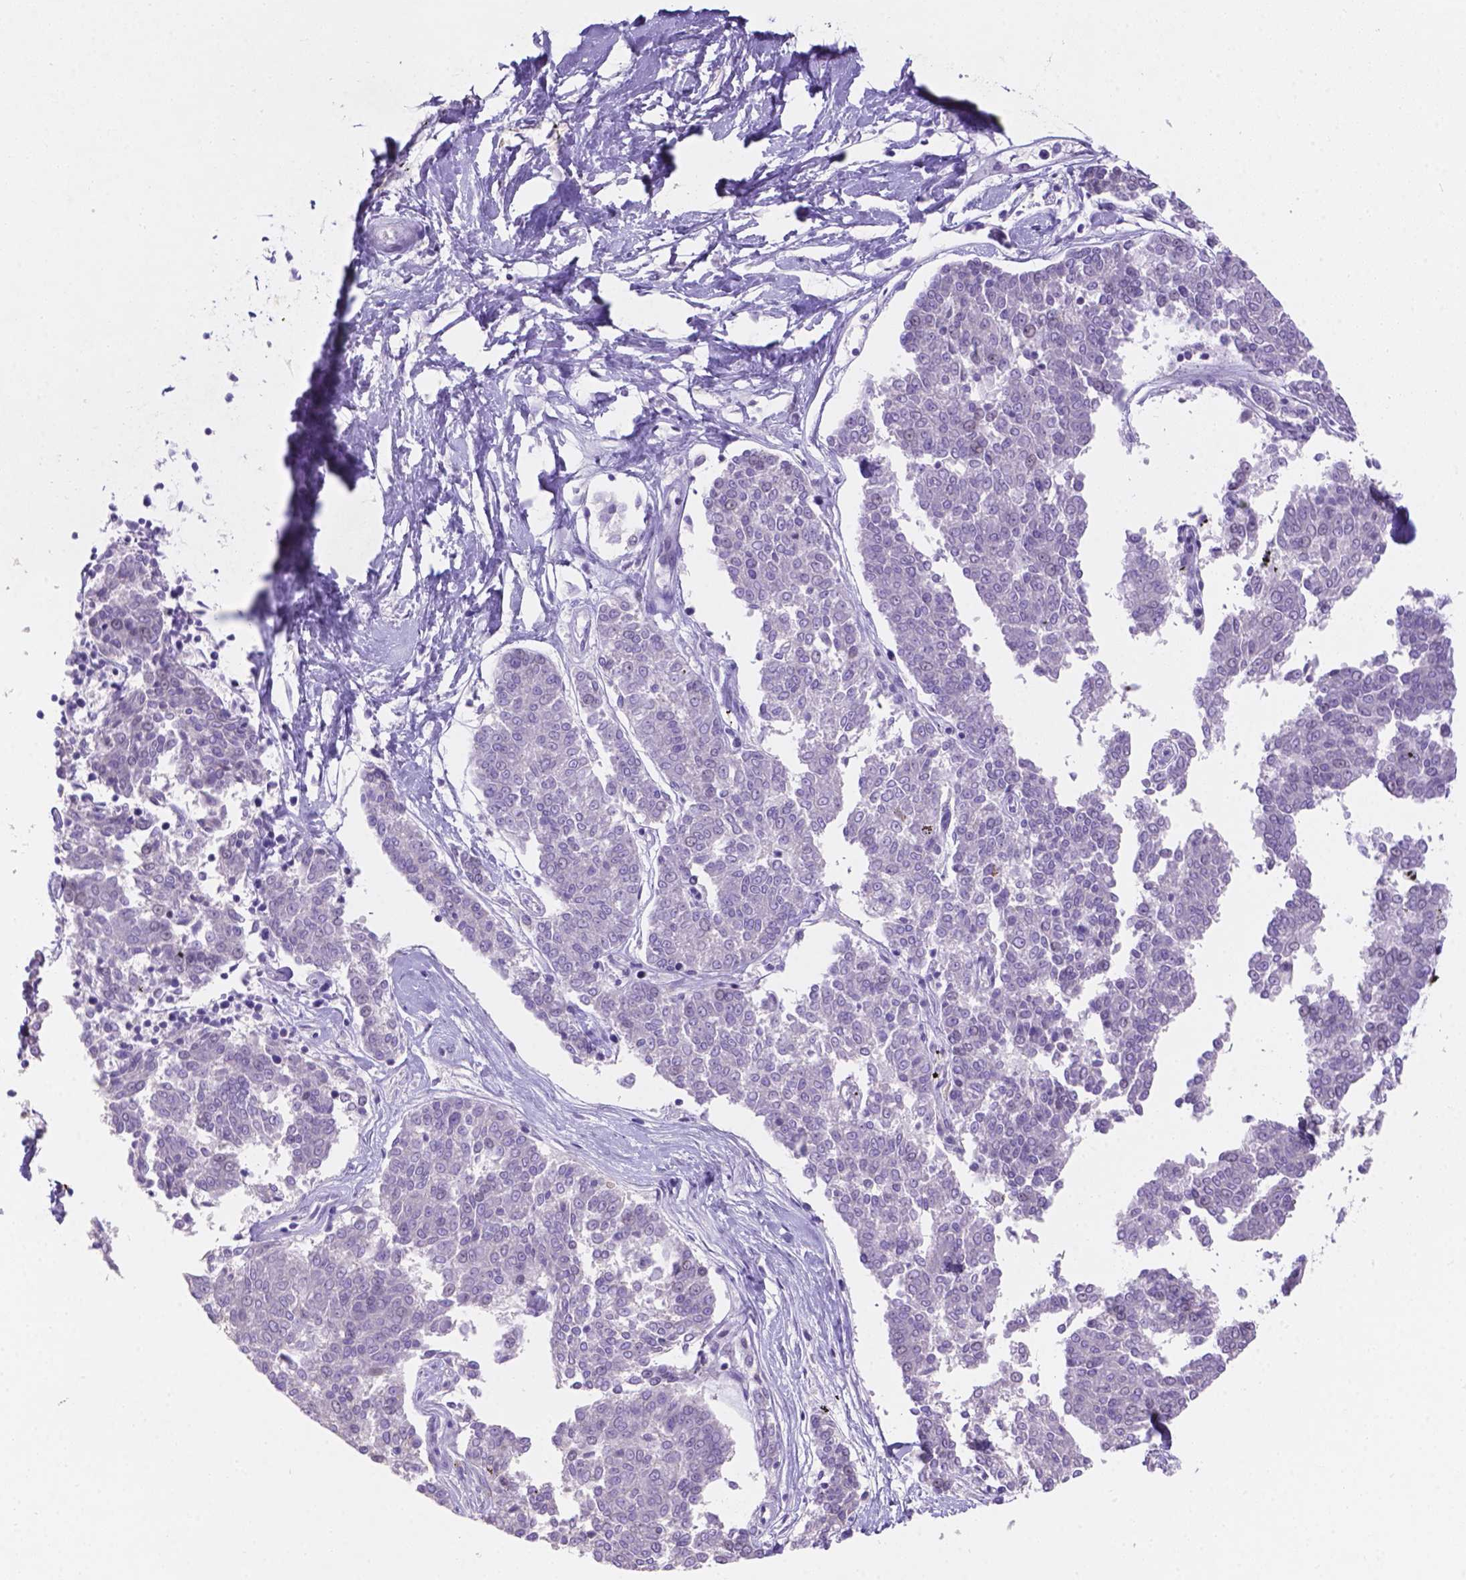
{"staining": {"intensity": "negative", "quantity": "none", "location": "none"}, "tissue": "melanoma", "cell_type": "Tumor cells", "image_type": "cancer", "snomed": [{"axis": "morphology", "description": "Malignant melanoma, NOS"}, {"axis": "topography", "description": "Skin"}], "caption": "This is a image of IHC staining of malignant melanoma, which shows no expression in tumor cells.", "gene": "DMWD", "patient": {"sex": "female", "age": 72}}